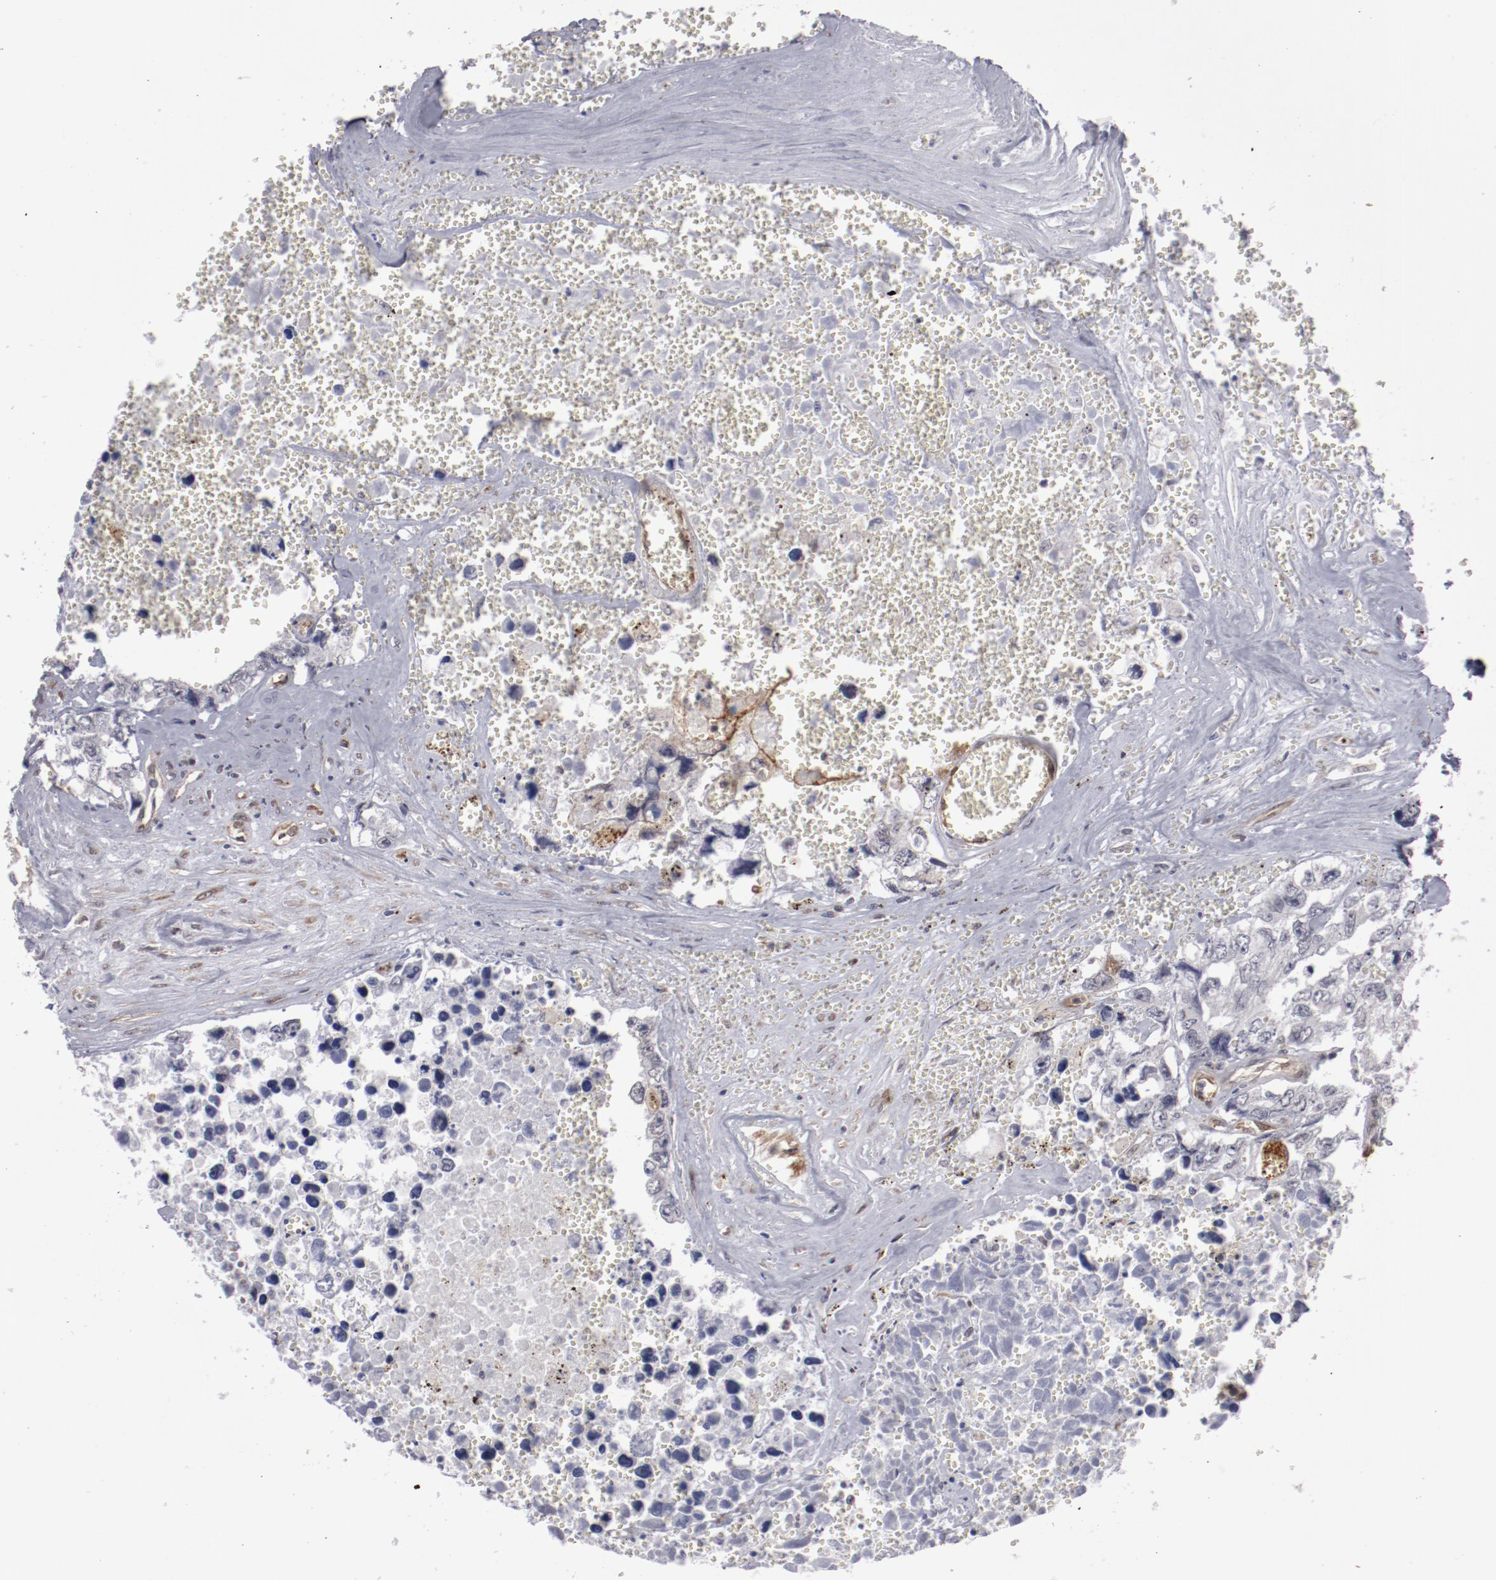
{"staining": {"intensity": "negative", "quantity": "none", "location": "none"}, "tissue": "testis cancer", "cell_type": "Tumor cells", "image_type": "cancer", "snomed": [{"axis": "morphology", "description": "Carcinoma, Embryonal, NOS"}, {"axis": "topography", "description": "Testis"}], "caption": "This is an immunohistochemistry (IHC) micrograph of testis cancer (embryonal carcinoma). There is no staining in tumor cells.", "gene": "LEF1", "patient": {"sex": "male", "age": 31}}